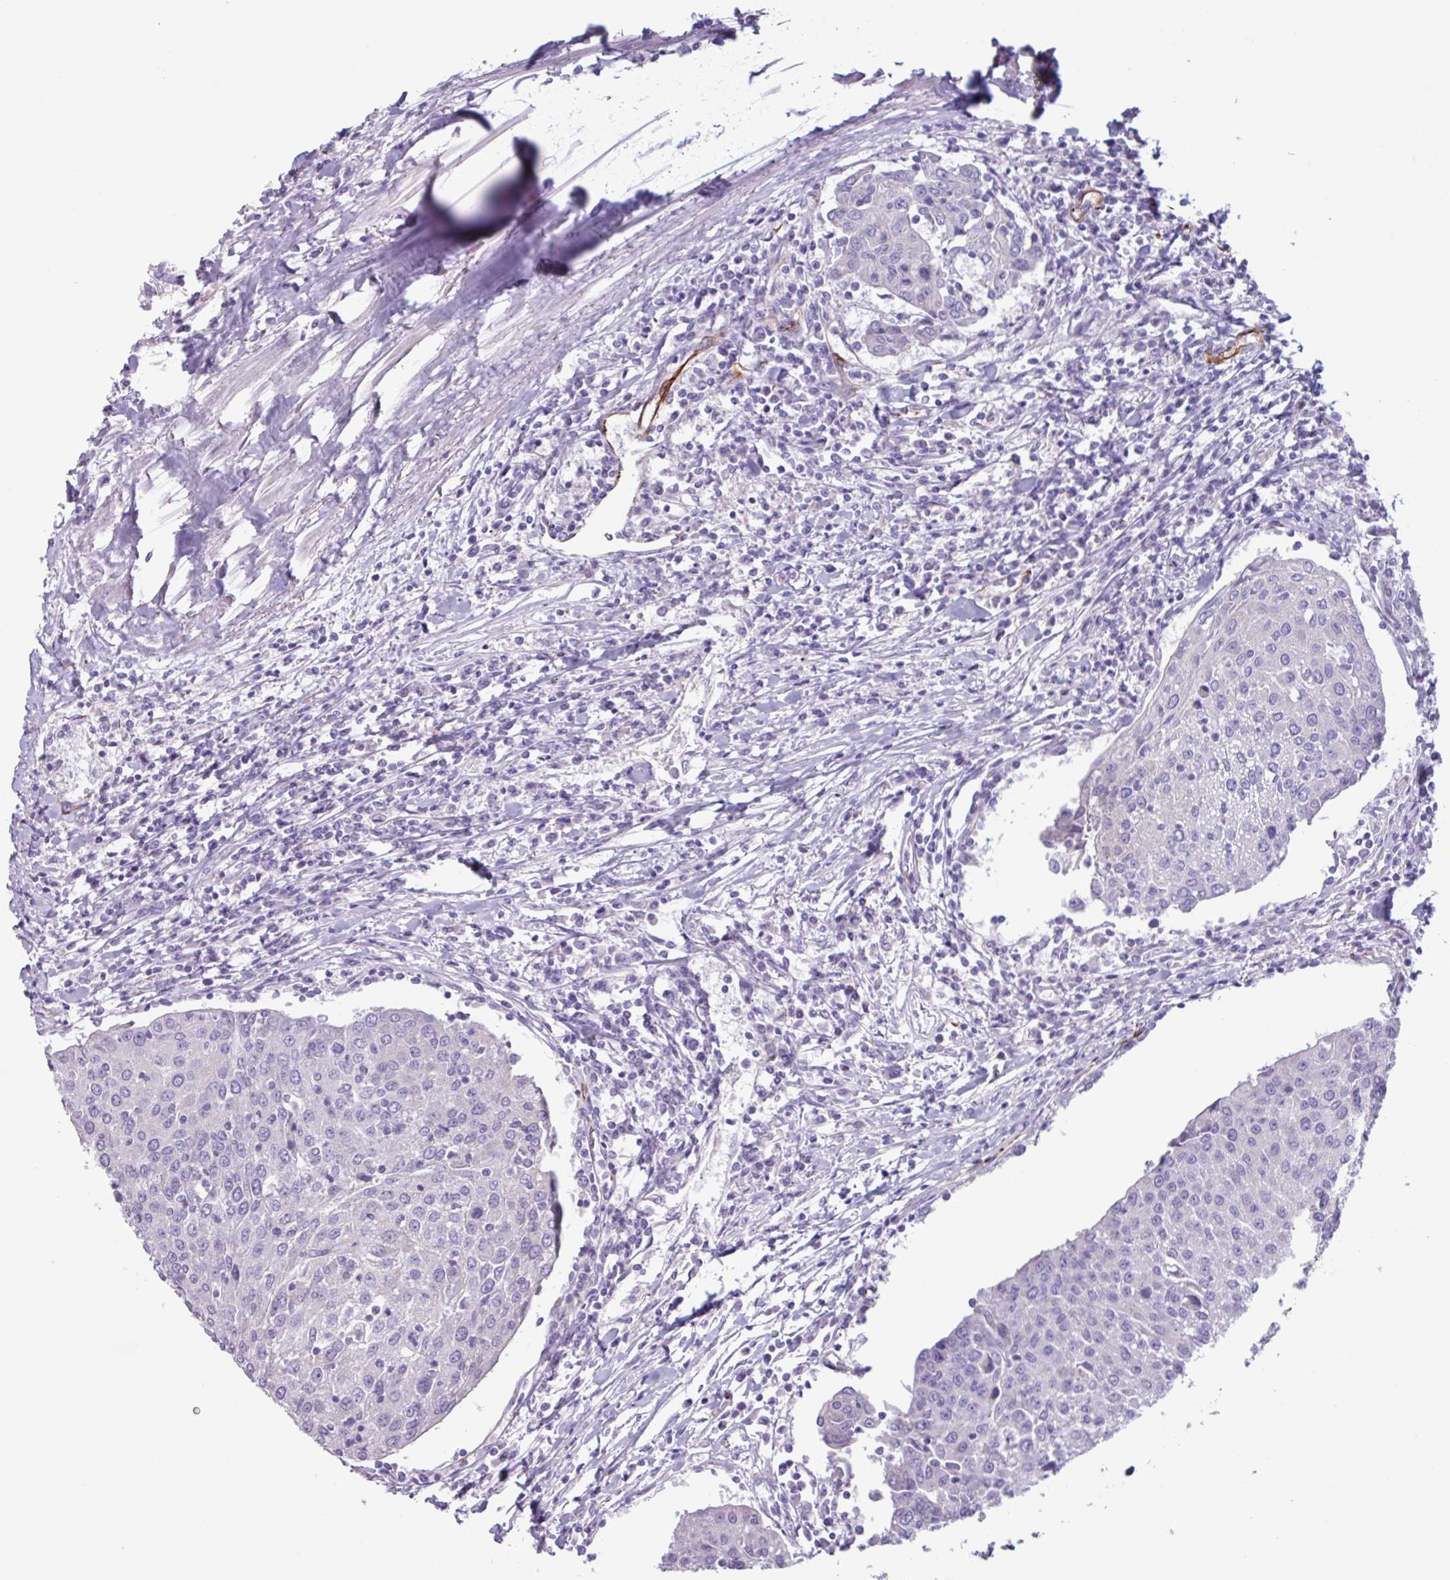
{"staining": {"intensity": "negative", "quantity": "none", "location": "none"}, "tissue": "urothelial cancer", "cell_type": "Tumor cells", "image_type": "cancer", "snomed": [{"axis": "morphology", "description": "Urothelial carcinoma, High grade"}, {"axis": "topography", "description": "Urinary bladder"}], "caption": "This is an immunohistochemistry (IHC) histopathology image of human urothelial cancer. There is no staining in tumor cells.", "gene": "BTD", "patient": {"sex": "female", "age": 85}}